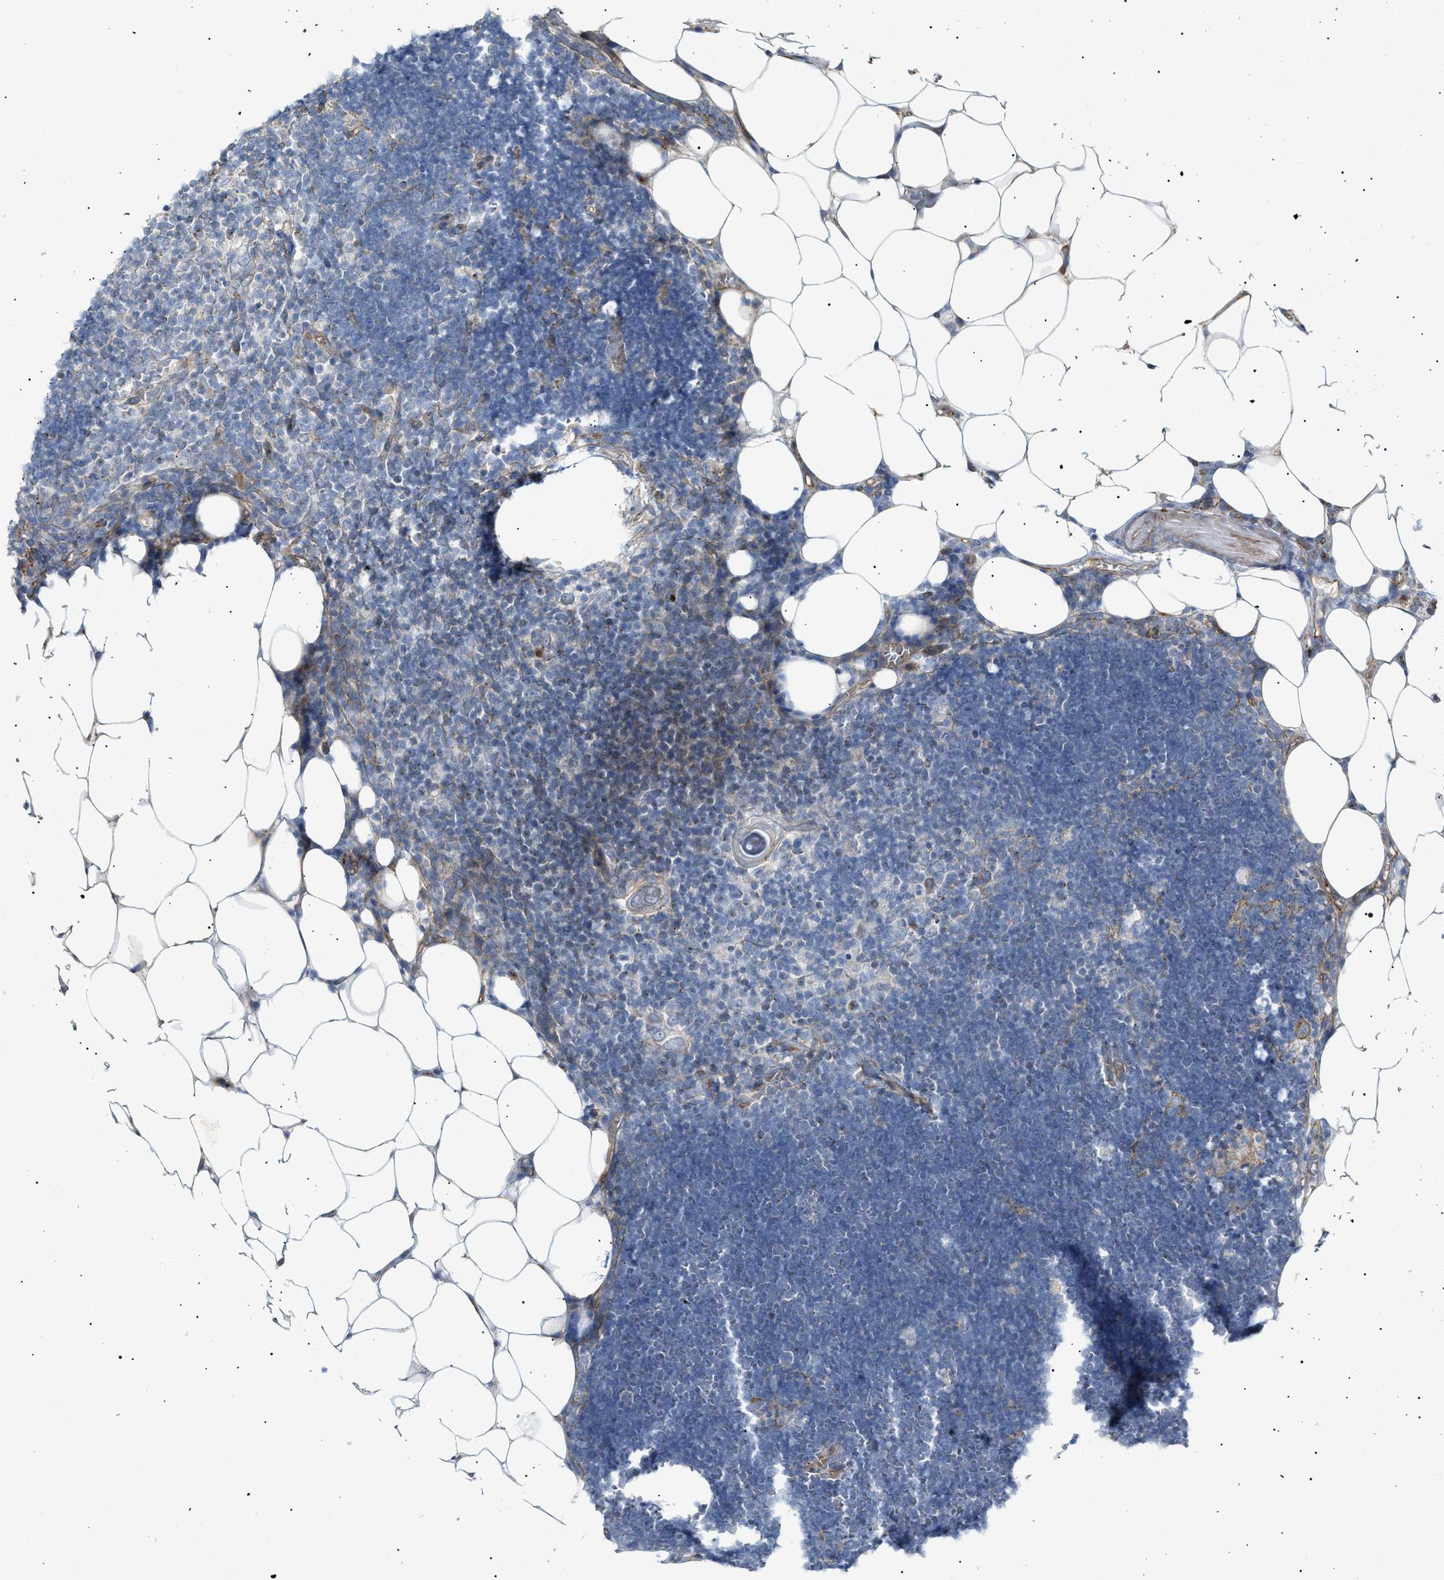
{"staining": {"intensity": "negative", "quantity": "none", "location": "none"}, "tissue": "lymph node", "cell_type": "Germinal center cells", "image_type": "normal", "snomed": [{"axis": "morphology", "description": "Normal tissue, NOS"}, {"axis": "topography", "description": "Lymph node"}], "caption": "The histopathology image exhibits no staining of germinal center cells in benign lymph node.", "gene": "ZFHX2", "patient": {"sex": "male", "age": 33}}